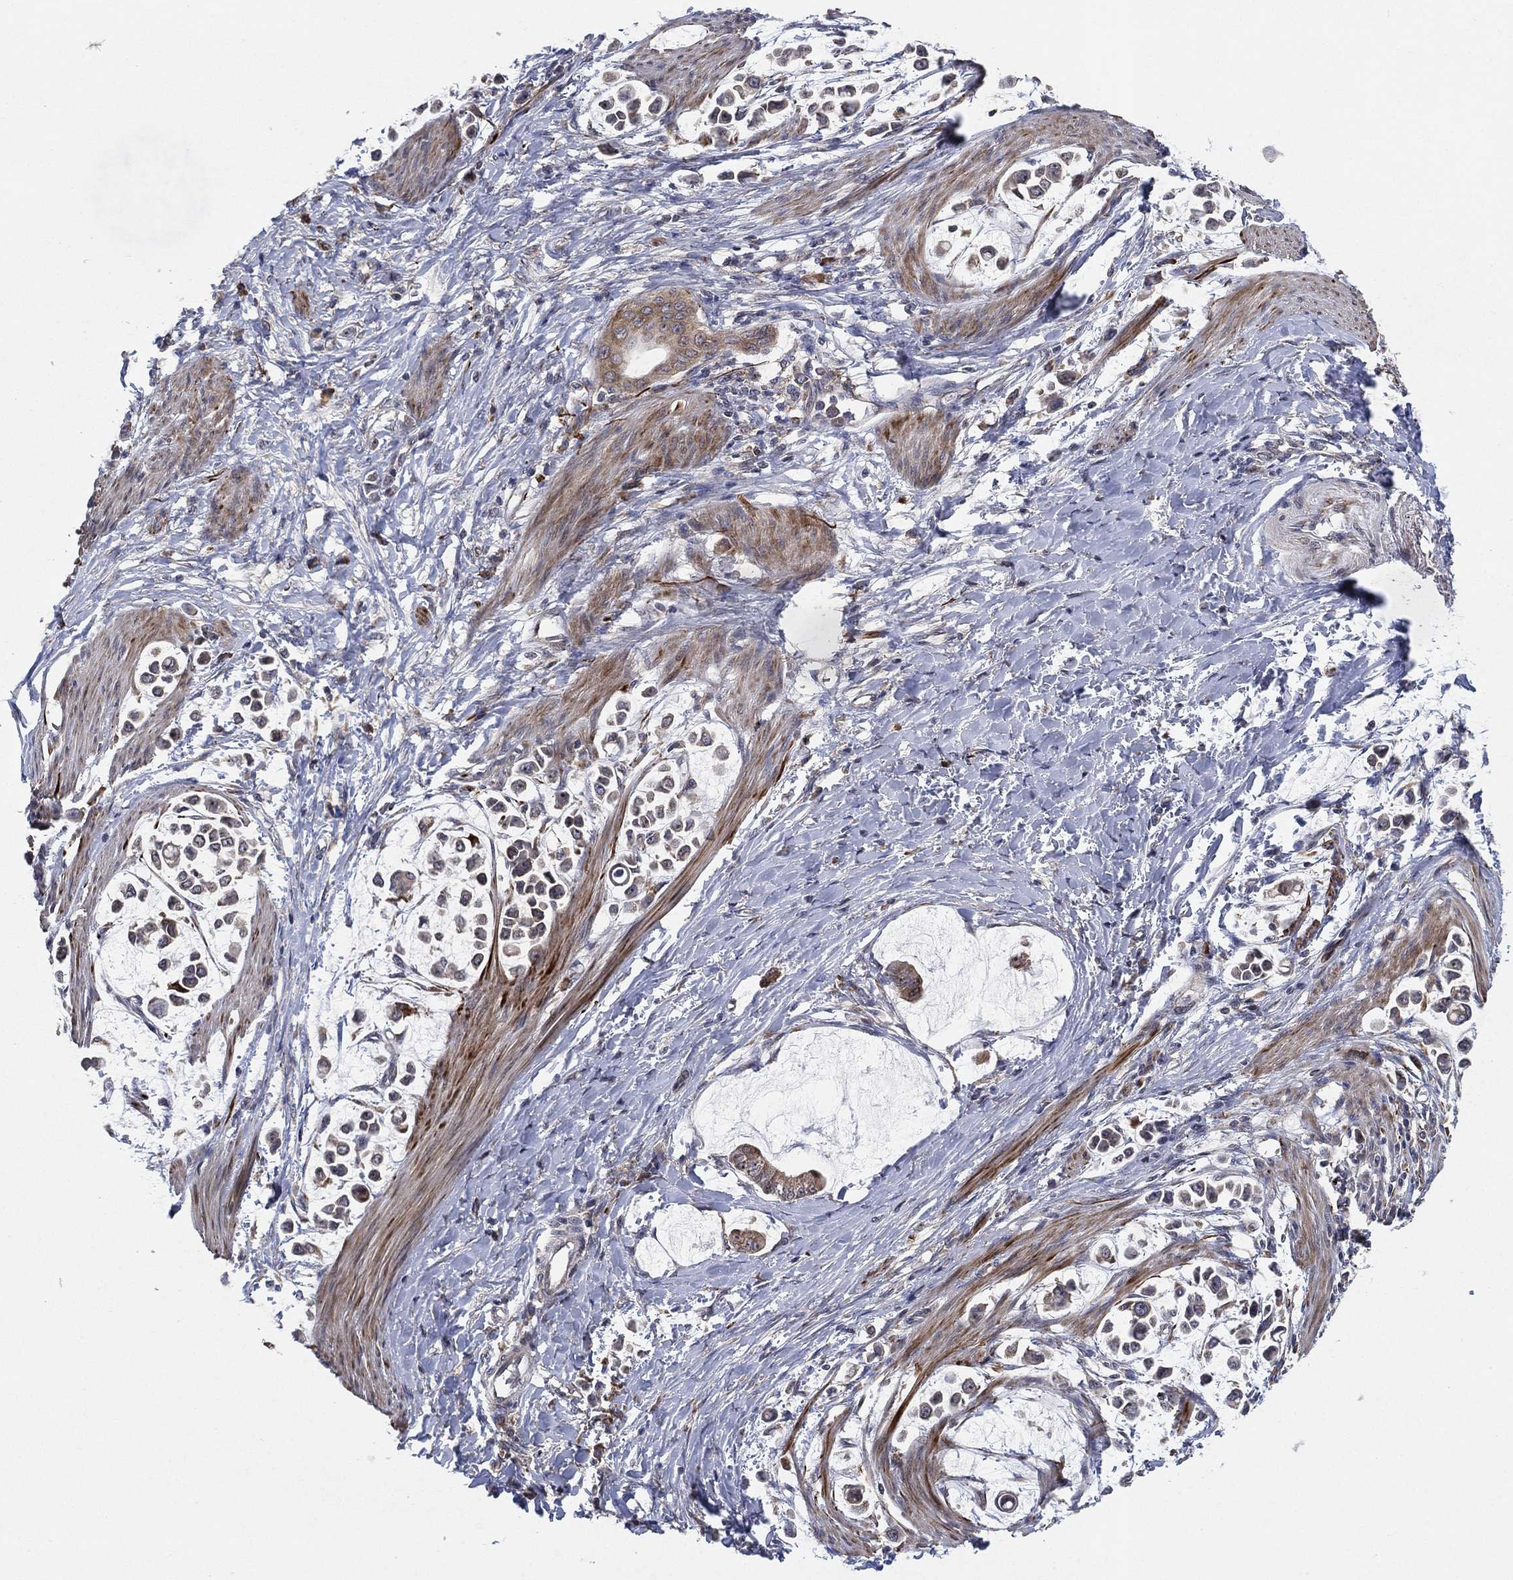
{"staining": {"intensity": "negative", "quantity": "none", "location": "none"}, "tissue": "stomach cancer", "cell_type": "Tumor cells", "image_type": "cancer", "snomed": [{"axis": "morphology", "description": "Adenocarcinoma, NOS"}, {"axis": "topography", "description": "Stomach"}], "caption": "Tumor cells are negative for protein expression in human stomach cancer (adenocarcinoma).", "gene": "FAM104A", "patient": {"sex": "male", "age": 82}}